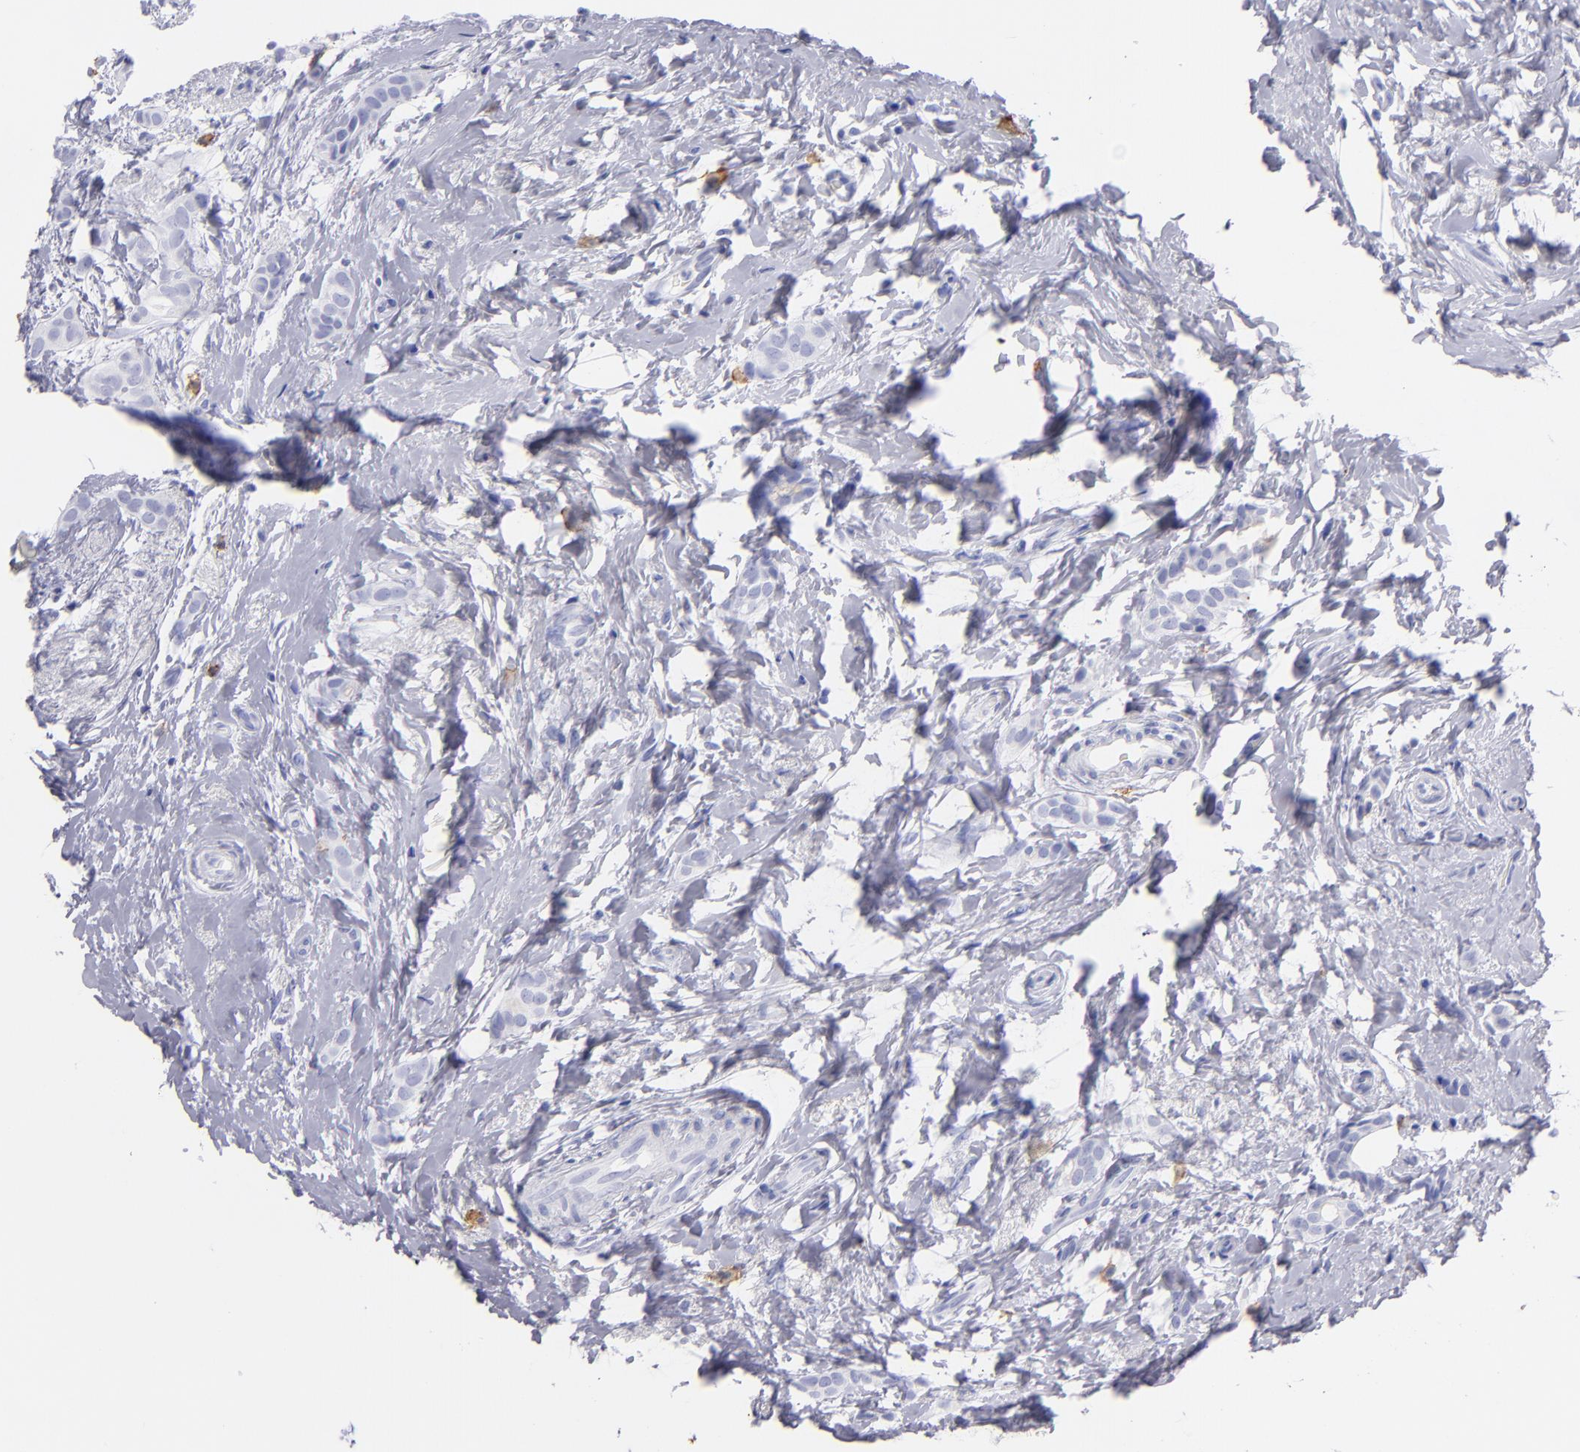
{"staining": {"intensity": "negative", "quantity": "none", "location": "none"}, "tissue": "breast cancer", "cell_type": "Tumor cells", "image_type": "cancer", "snomed": [{"axis": "morphology", "description": "Duct carcinoma"}, {"axis": "topography", "description": "Breast"}], "caption": "A high-resolution histopathology image shows immunohistochemistry staining of breast cancer (invasive ductal carcinoma), which exhibits no significant staining in tumor cells.", "gene": "CD82", "patient": {"sex": "female", "age": 54}}